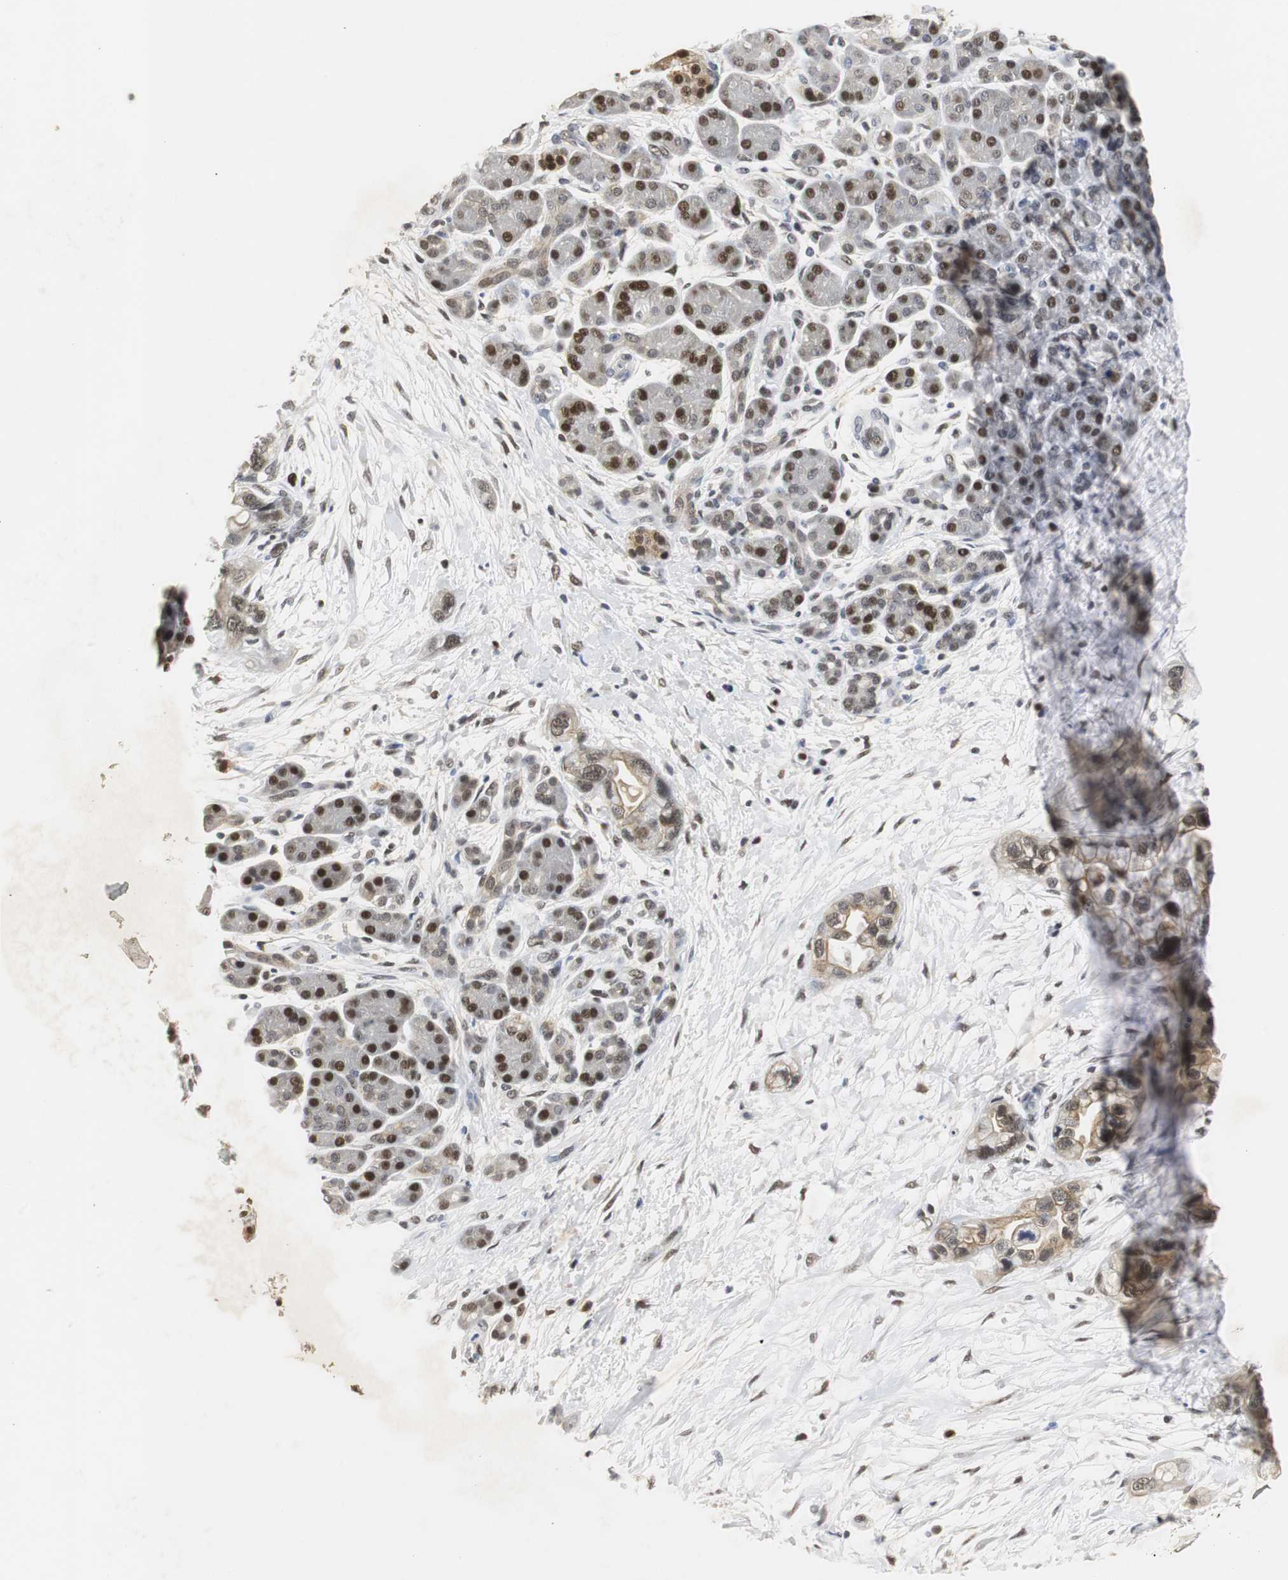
{"staining": {"intensity": "moderate", "quantity": "25%-75%", "location": "cytoplasmic/membranous,nuclear"}, "tissue": "pancreatic cancer", "cell_type": "Tumor cells", "image_type": "cancer", "snomed": [{"axis": "morphology", "description": "Adenocarcinoma, NOS"}, {"axis": "topography", "description": "Pancreas"}], "caption": "Immunohistochemistry of human pancreatic adenocarcinoma demonstrates medium levels of moderate cytoplasmic/membranous and nuclear expression in approximately 25%-75% of tumor cells.", "gene": "ZFC3H1", "patient": {"sex": "female", "age": 77}}